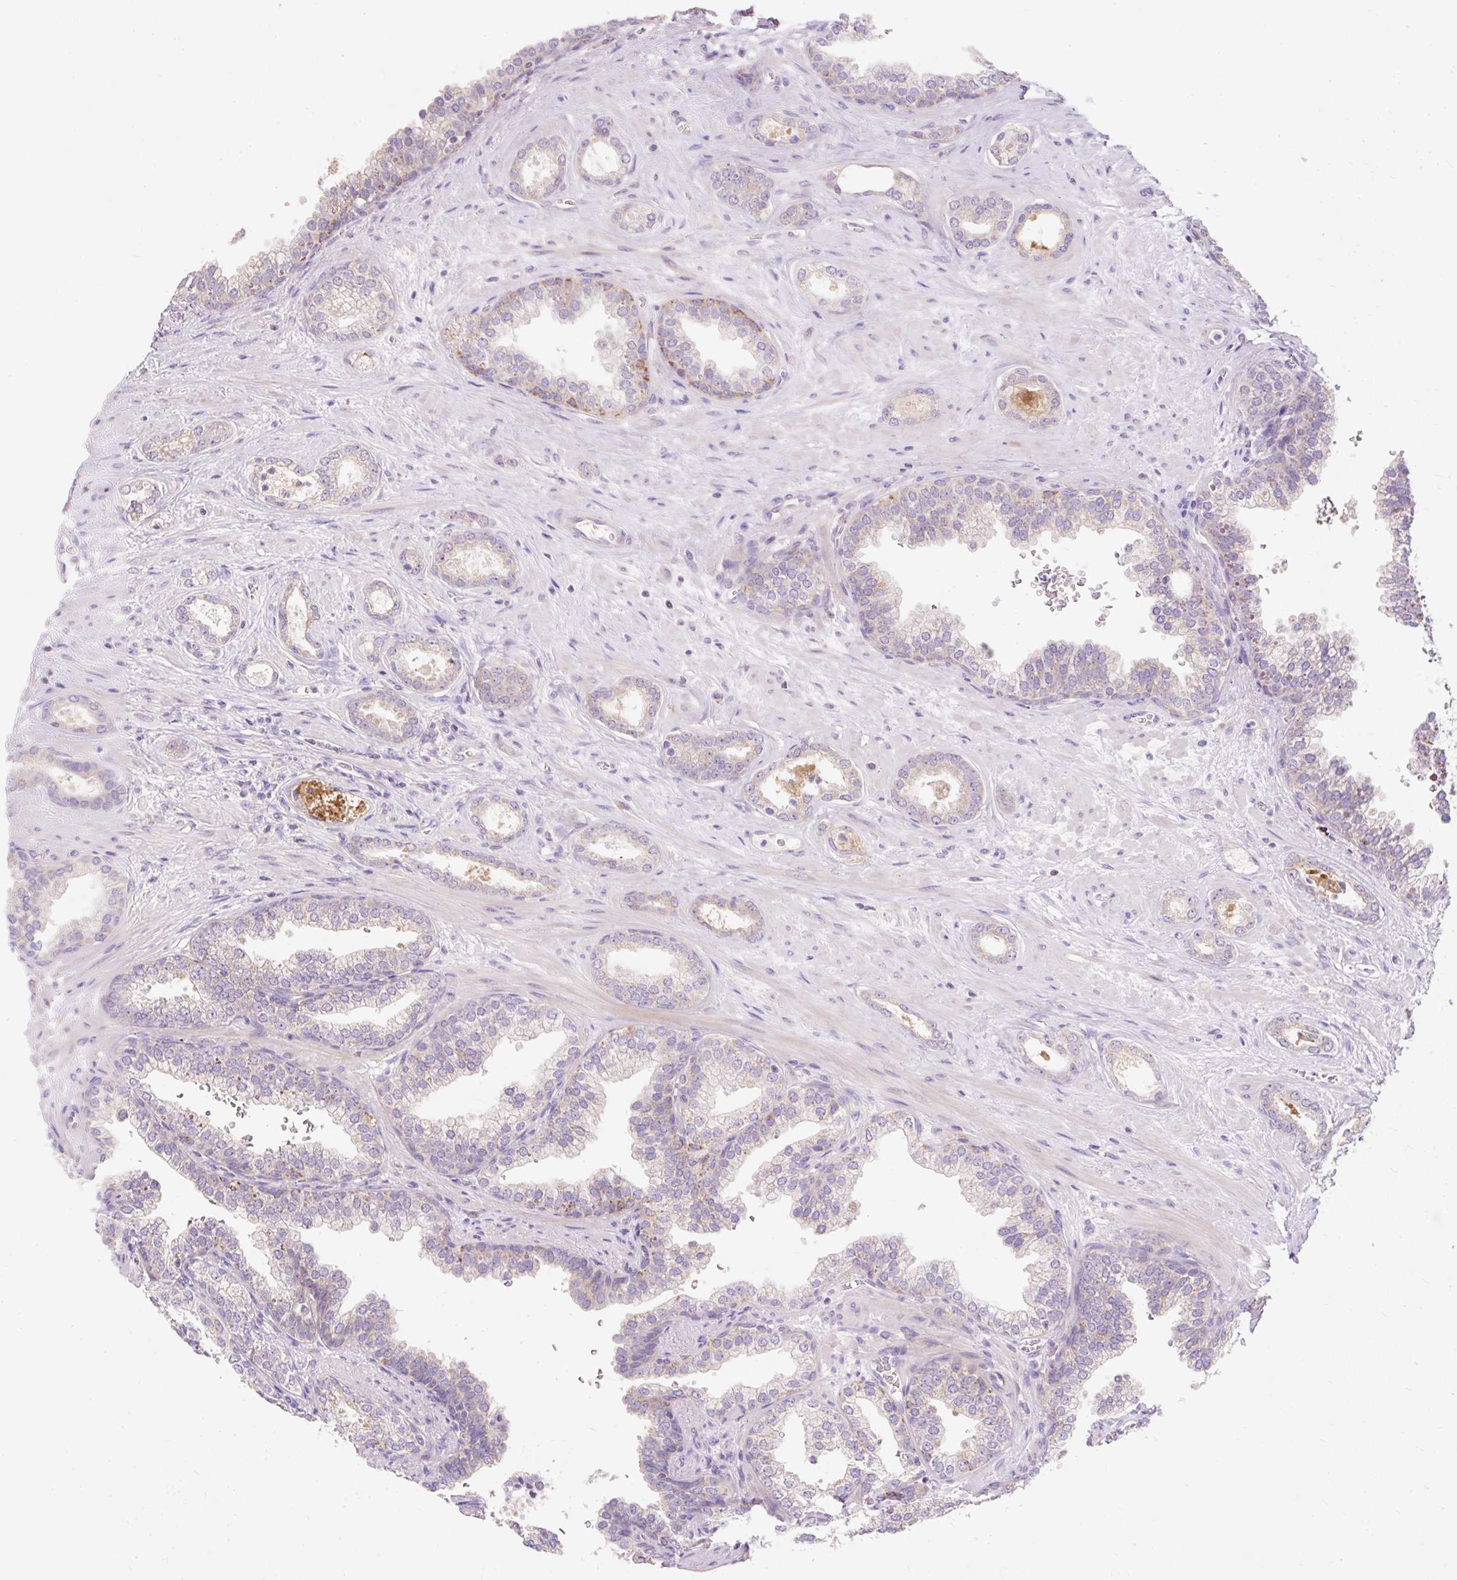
{"staining": {"intensity": "negative", "quantity": "none", "location": "none"}, "tissue": "prostate cancer", "cell_type": "Tumor cells", "image_type": "cancer", "snomed": [{"axis": "morphology", "description": "Adenocarcinoma, High grade"}, {"axis": "topography", "description": "Prostate"}], "caption": "Tumor cells show no significant protein expression in prostate cancer.", "gene": "PMAIP1", "patient": {"sex": "male", "age": 58}}